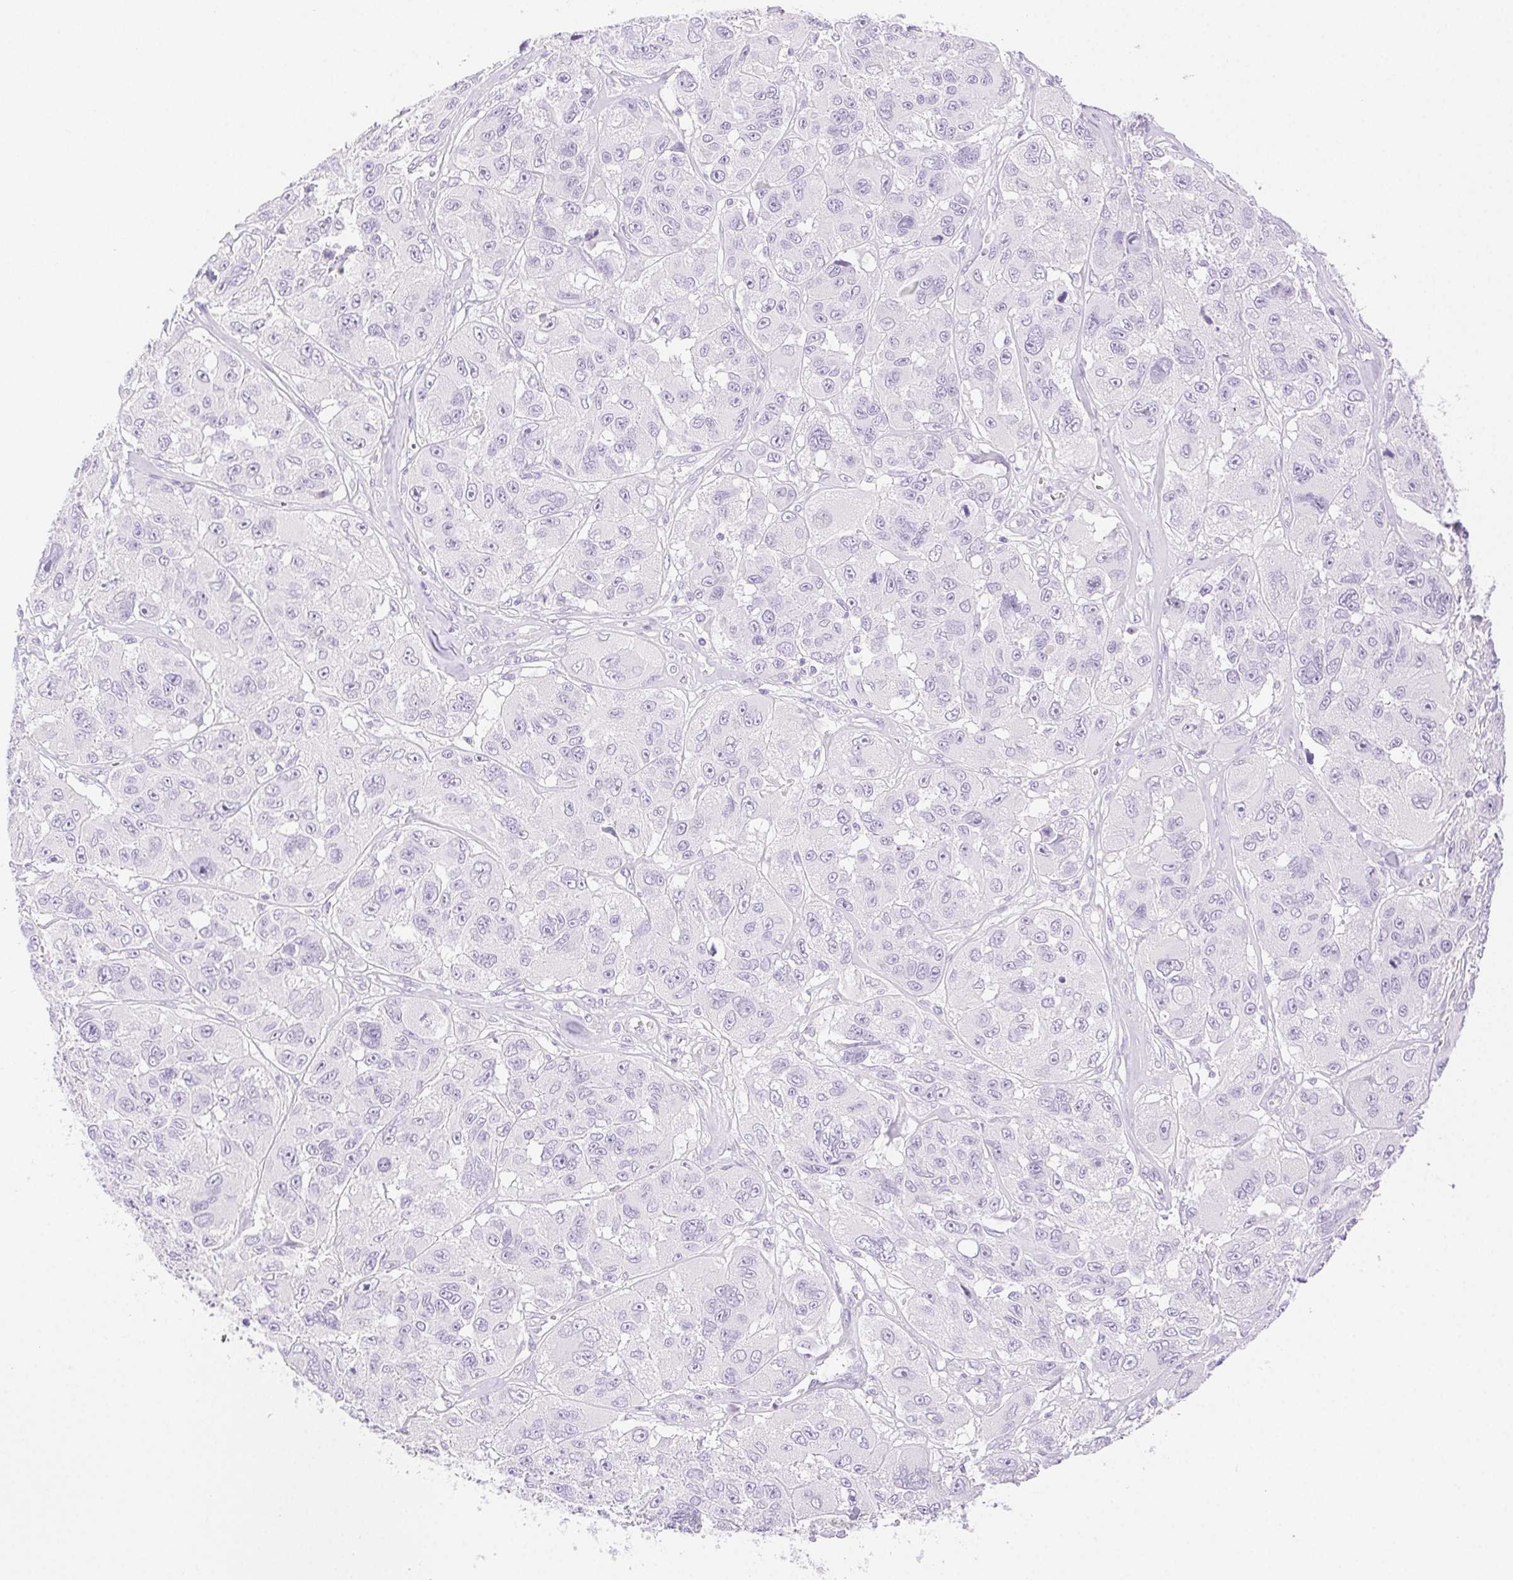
{"staining": {"intensity": "negative", "quantity": "none", "location": "none"}, "tissue": "melanoma", "cell_type": "Tumor cells", "image_type": "cancer", "snomed": [{"axis": "morphology", "description": "Malignant melanoma, NOS"}, {"axis": "topography", "description": "Skin"}], "caption": "Immunohistochemistry image of malignant melanoma stained for a protein (brown), which shows no staining in tumor cells. The staining was performed using DAB to visualize the protein expression in brown, while the nuclei were stained in blue with hematoxylin (Magnification: 20x).", "gene": "SPACA4", "patient": {"sex": "female", "age": 66}}